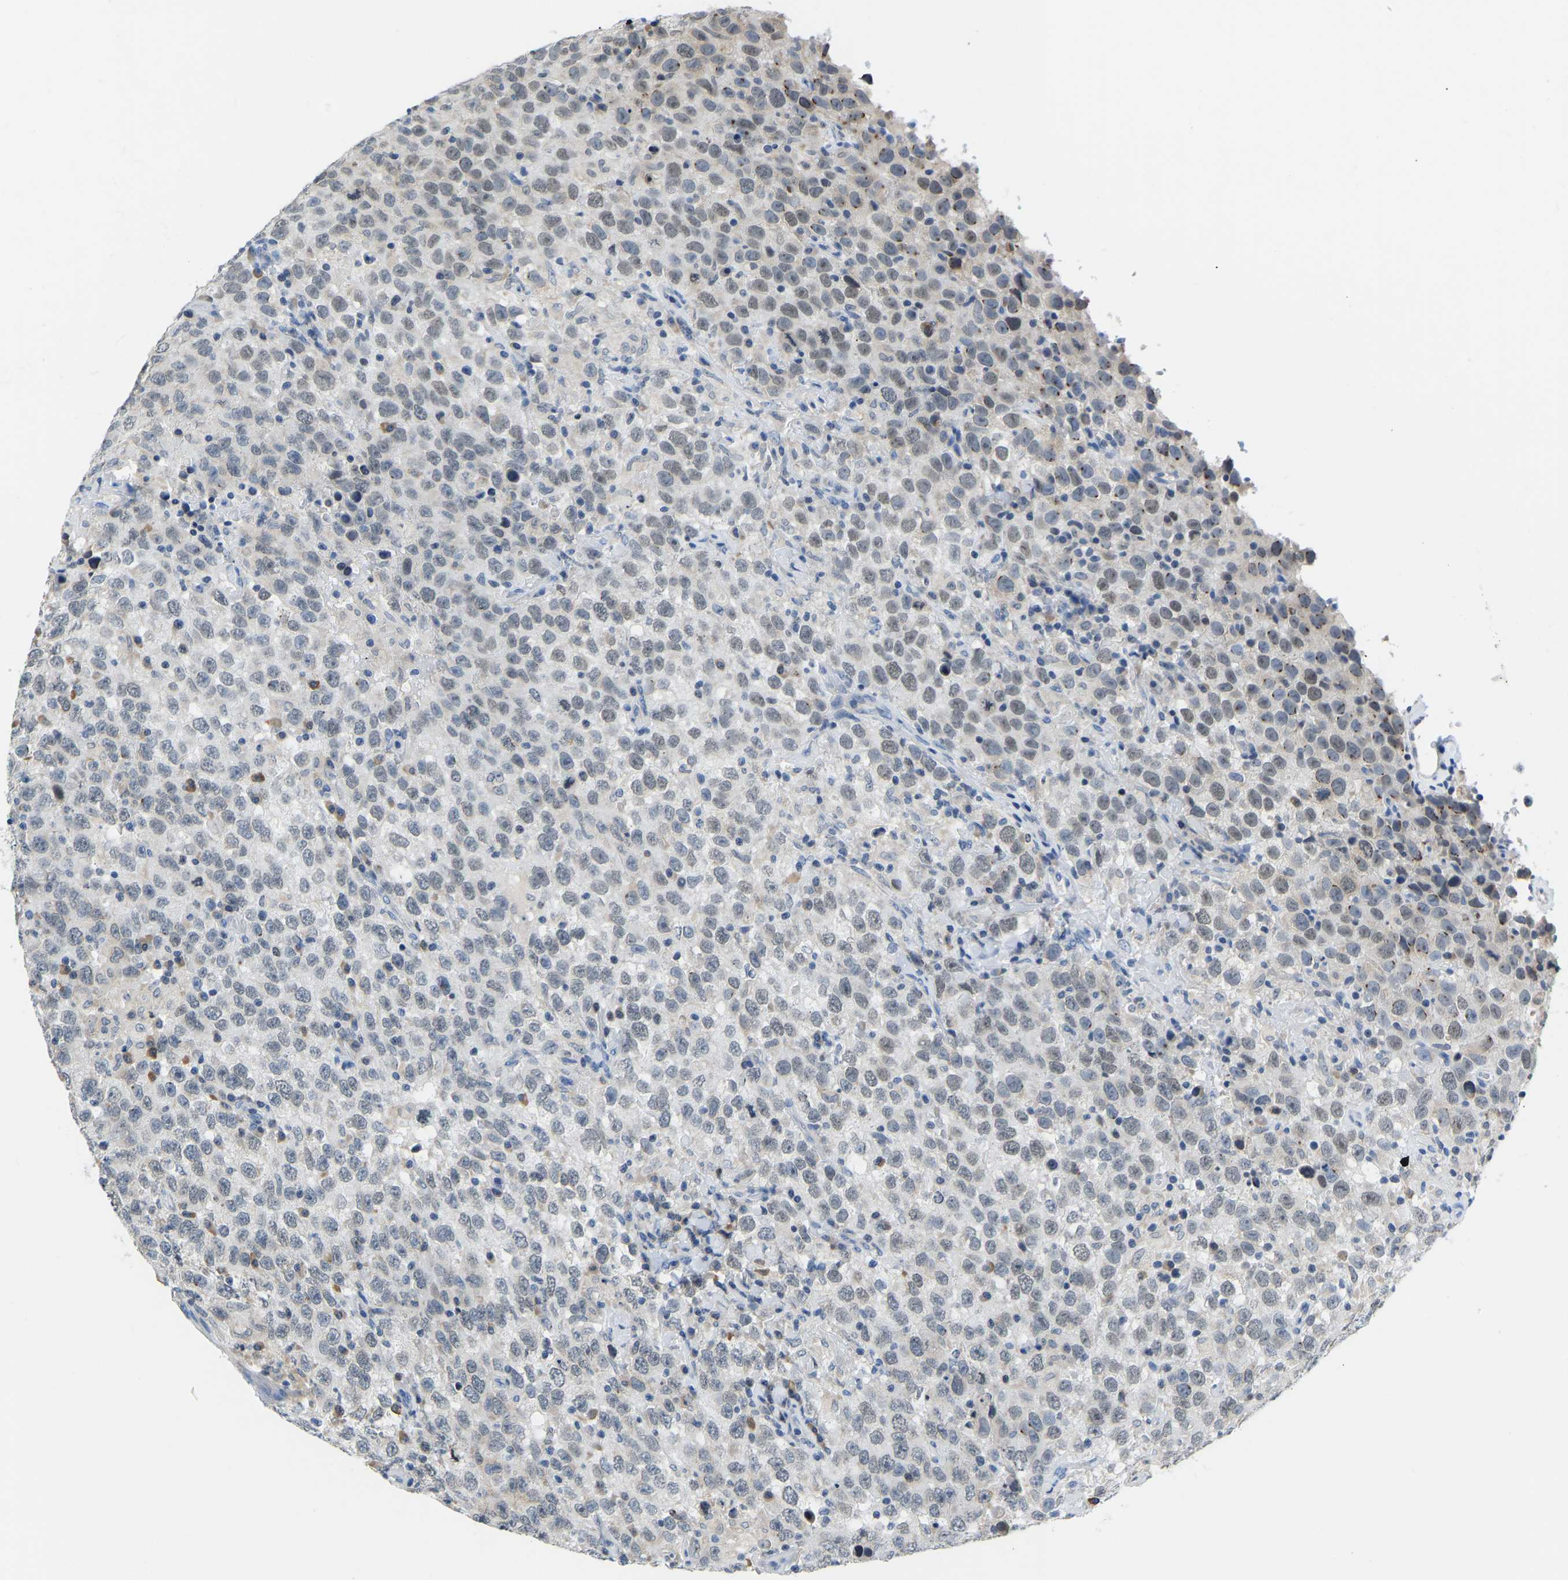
{"staining": {"intensity": "weak", "quantity": "25%-75%", "location": "nuclear"}, "tissue": "testis cancer", "cell_type": "Tumor cells", "image_type": "cancer", "snomed": [{"axis": "morphology", "description": "Seminoma, NOS"}, {"axis": "topography", "description": "Testis"}], "caption": "Tumor cells show low levels of weak nuclear expression in approximately 25%-75% of cells in human testis cancer. (Brightfield microscopy of DAB IHC at high magnification).", "gene": "VRK1", "patient": {"sex": "male", "age": 41}}